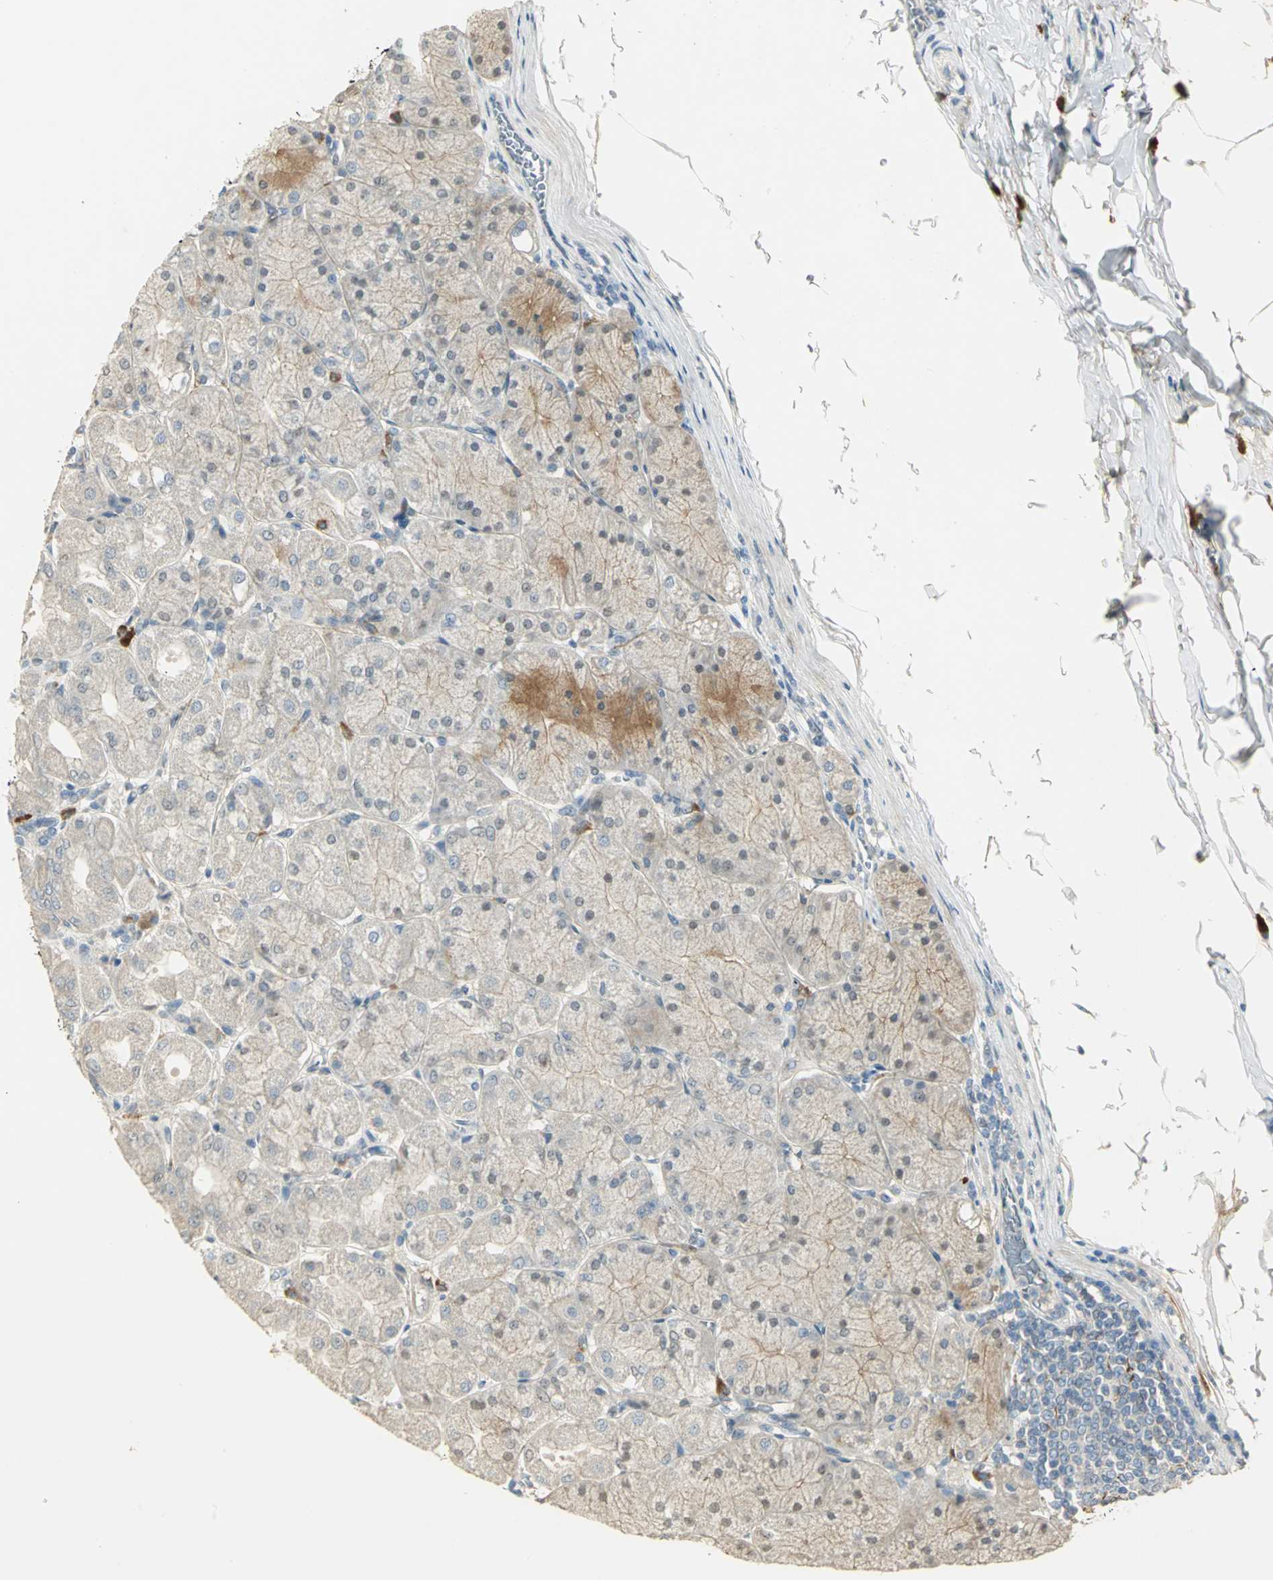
{"staining": {"intensity": "weak", "quantity": "<25%", "location": "cytoplasmic/membranous"}, "tissue": "stomach", "cell_type": "Glandular cells", "image_type": "normal", "snomed": [{"axis": "morphology", "description": "Normal tissue, NOS"}, {"axis": "topography", "description": "Stomach, upper"}], "caption": "DAB immunohistochemical staining of unremarkable human stomach demonstrates no significant staining in glandular cells. (Stains: DAB IHC with hematoxylin counter stain, Microscopy: brightfield microscopy at high magnification).", "gene": "PROC", "patient": {"sex": "female", "age": 56}}